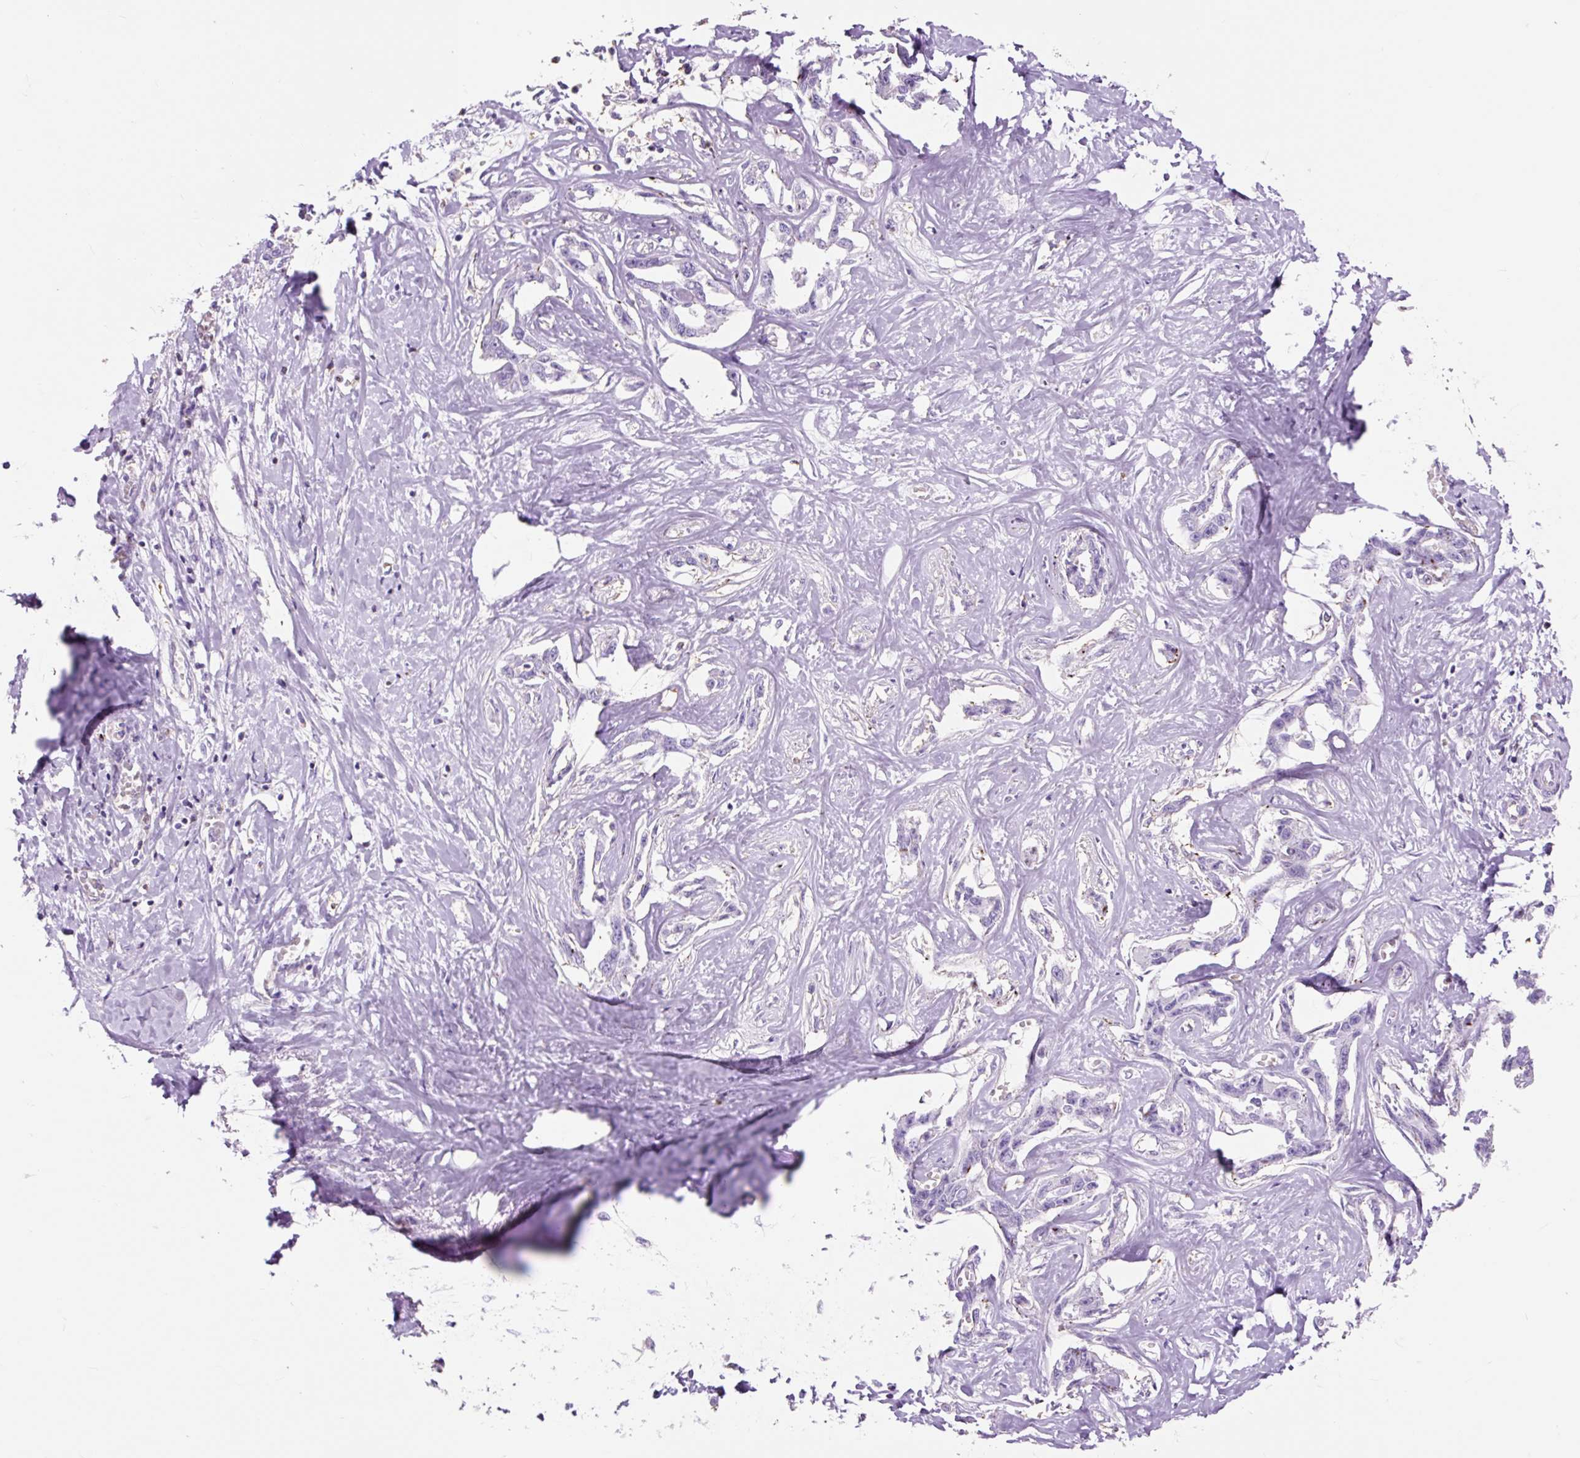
{"staining": {"intensity": "negative", "quantity": "none", "location": "none"}, "tissue": "liver cancer", "cell_type": "Tumor cells", "image_type": "cancer", "snomed": [{"axis": "morphology", "description": "Cholangiocarcinoma"}, {"axis": "topography", "description": "Liver"}], "caption": "Photomicrograph shows no protein positivity in tumor cells of cholangiocarcinoma (liver) tissue. Brightfield microscopy of immunohistochemistry stained with DAB (3,3'-diaminobenzidine) (brown) and hematoxylin (blue), captured at high magnification.", "gene": "OR10A7", "patient": {"sex": "male", "age": 59}}